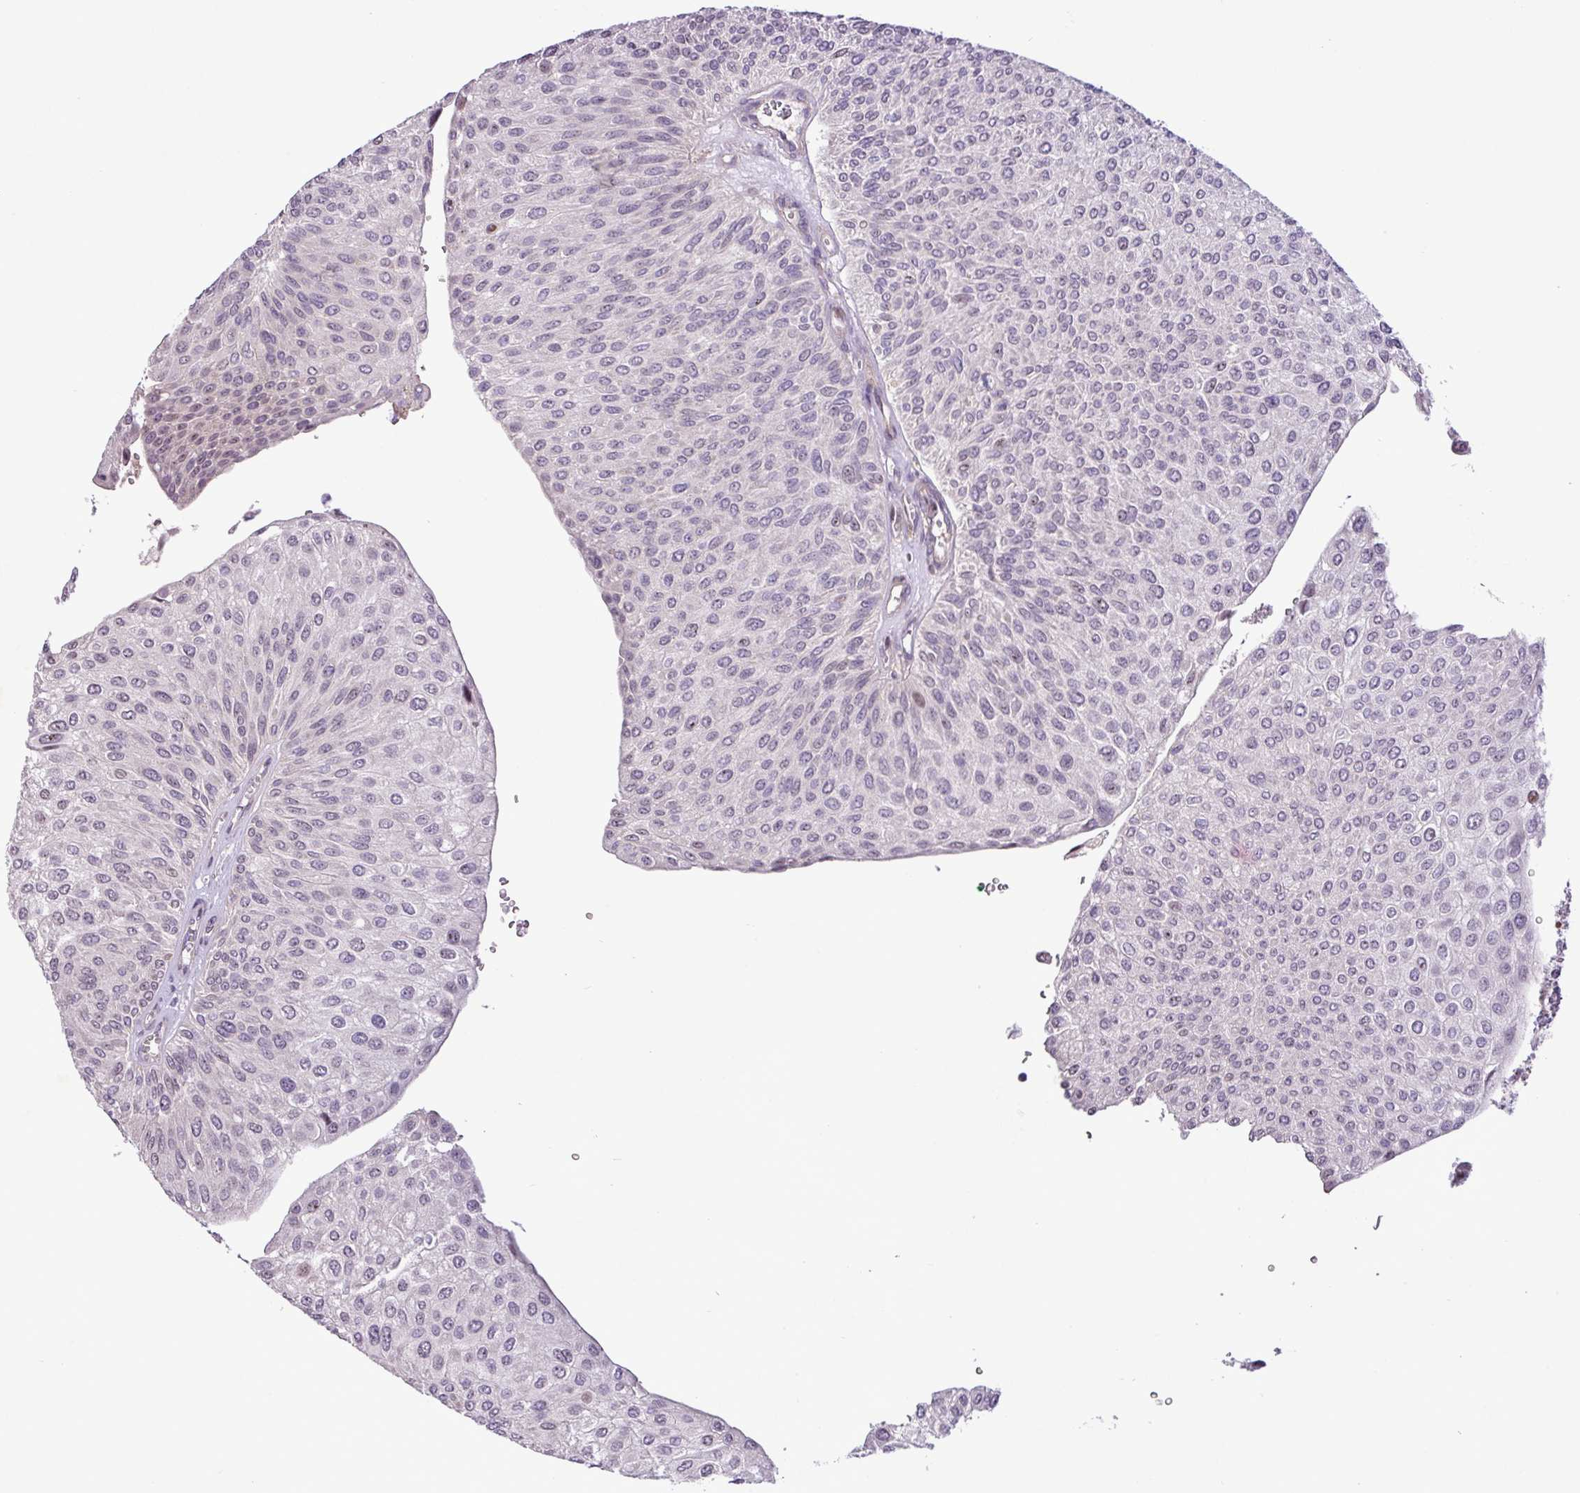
{"staining": {"intensity": "negative", "quantity": "none", "location": "none"}, "tissue": "urothelial cancer", "cell_type": "Tumor cells", "image_type": "cancer", "snomed": [{"axis": "morphology", "description": "Urothelial carcinoma, NOS"}, {"axis": "topography", "description": "Urinary bladder"}], "caption": "Immunohistochemical staining of human transitional cell carcinoma displays no significant expression in tumor cells. (Brightfield microscopy of DAB (3,3'-diaminobenzidine) immunohistochemistry (IHC) at high magnification).", "gene": "RPP25L", "patient": {"sex": "male", "age": 67}}